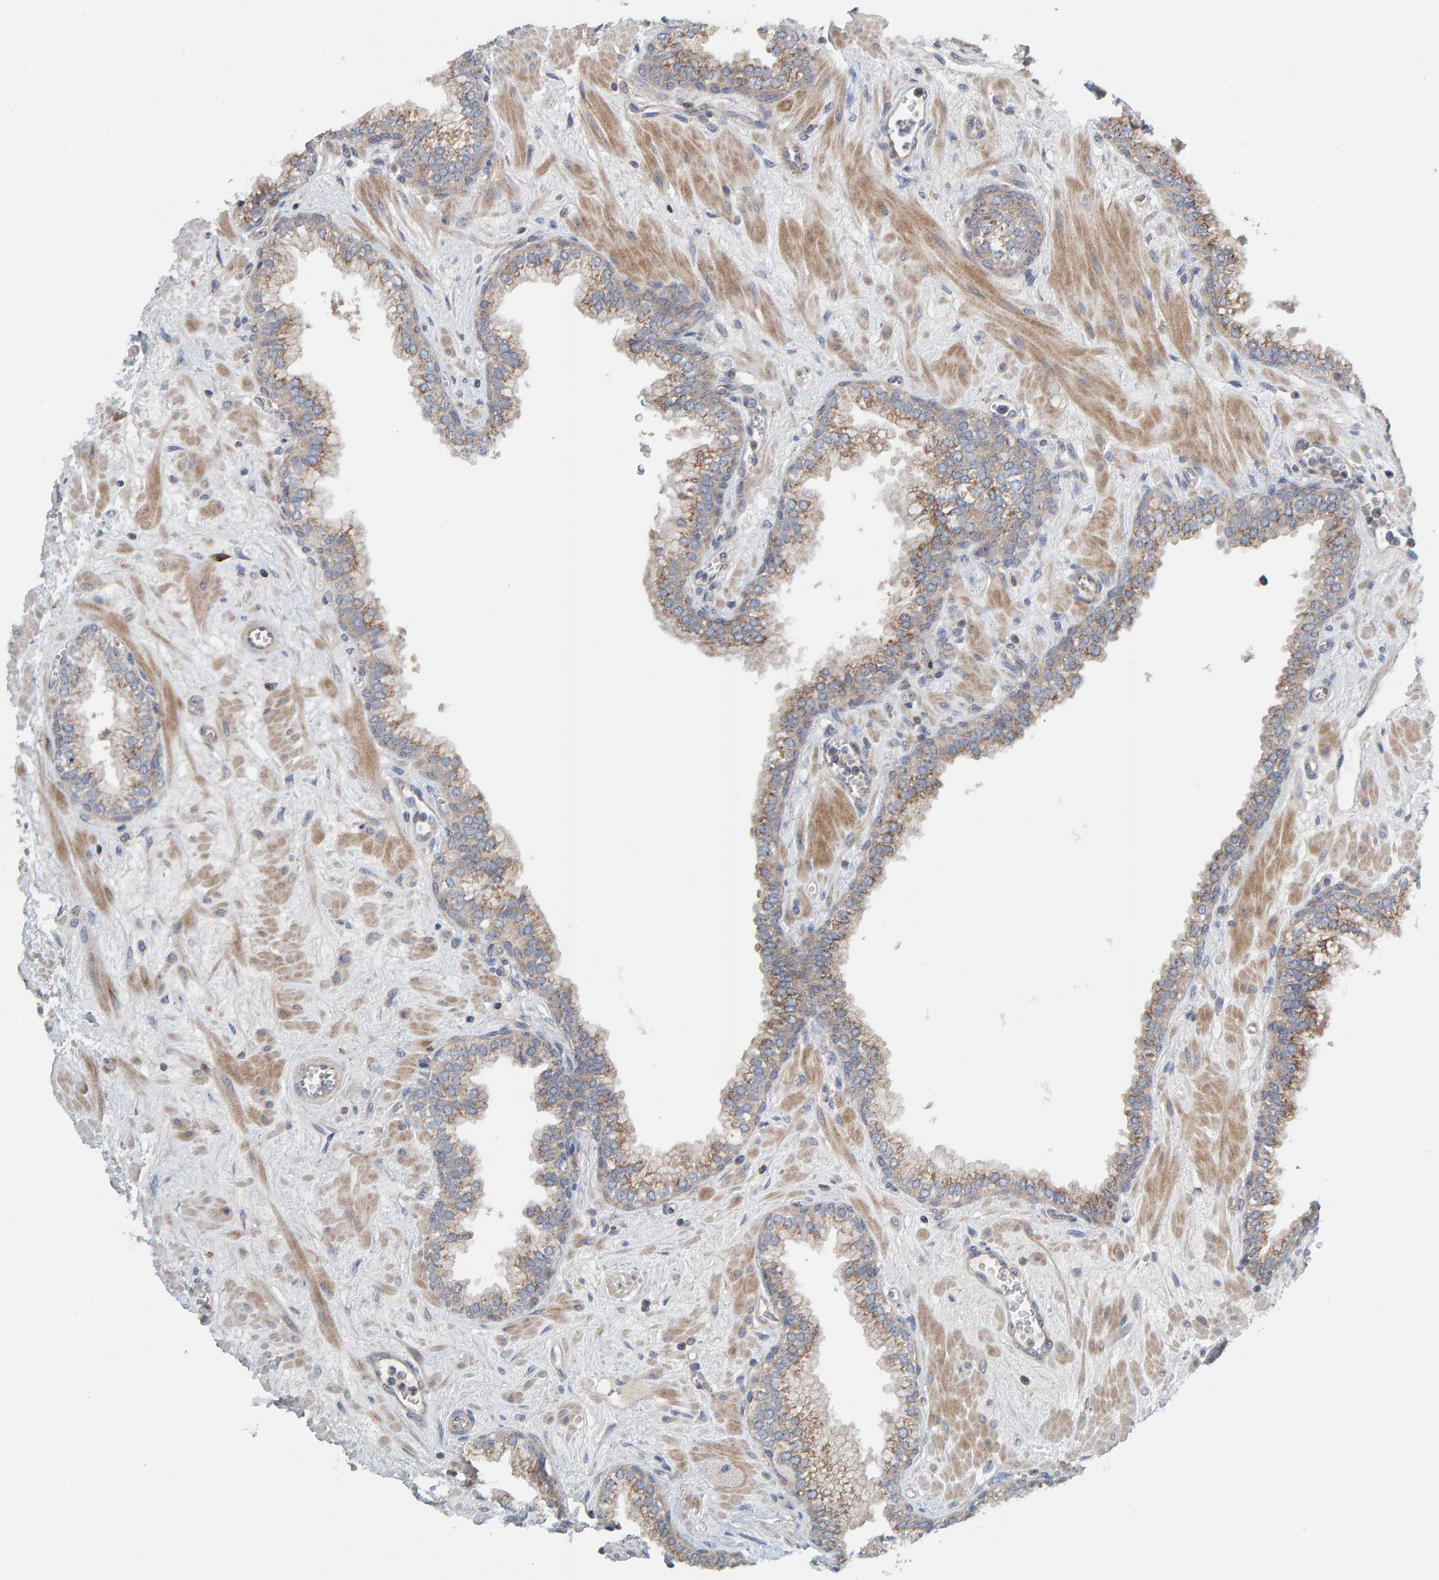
{"staining": {"intensity": "weak", "quantity": ">75%", "location": "cytoplasmic/membranous"}, "tissue": "prostate", "cell_type": "Glandular cells", "image_type": "normal", "snomed": [{"axis": "morphology", "description": "Normal tissue, NOS"}, {"axis": "morphology", "description": "Urothelial carcinoma, Low grade"}, {"axis": "topography", "description": "Urinary bladder"}, {"axis": "topography", "description": "Prostate"}], "caption": "The photomicrograph displays immunohistochemical staining of unremarkable prostate. There is weak cytoplasmic/membranous expression is seen in about >75% of glandular cells. The protein is stained brown, and the nuclei are stained in blue (DAB IHC with brightfield microscopy, high magnification).", "gene": "CCM2", "patient": {"sex": "male", "age": 60}}